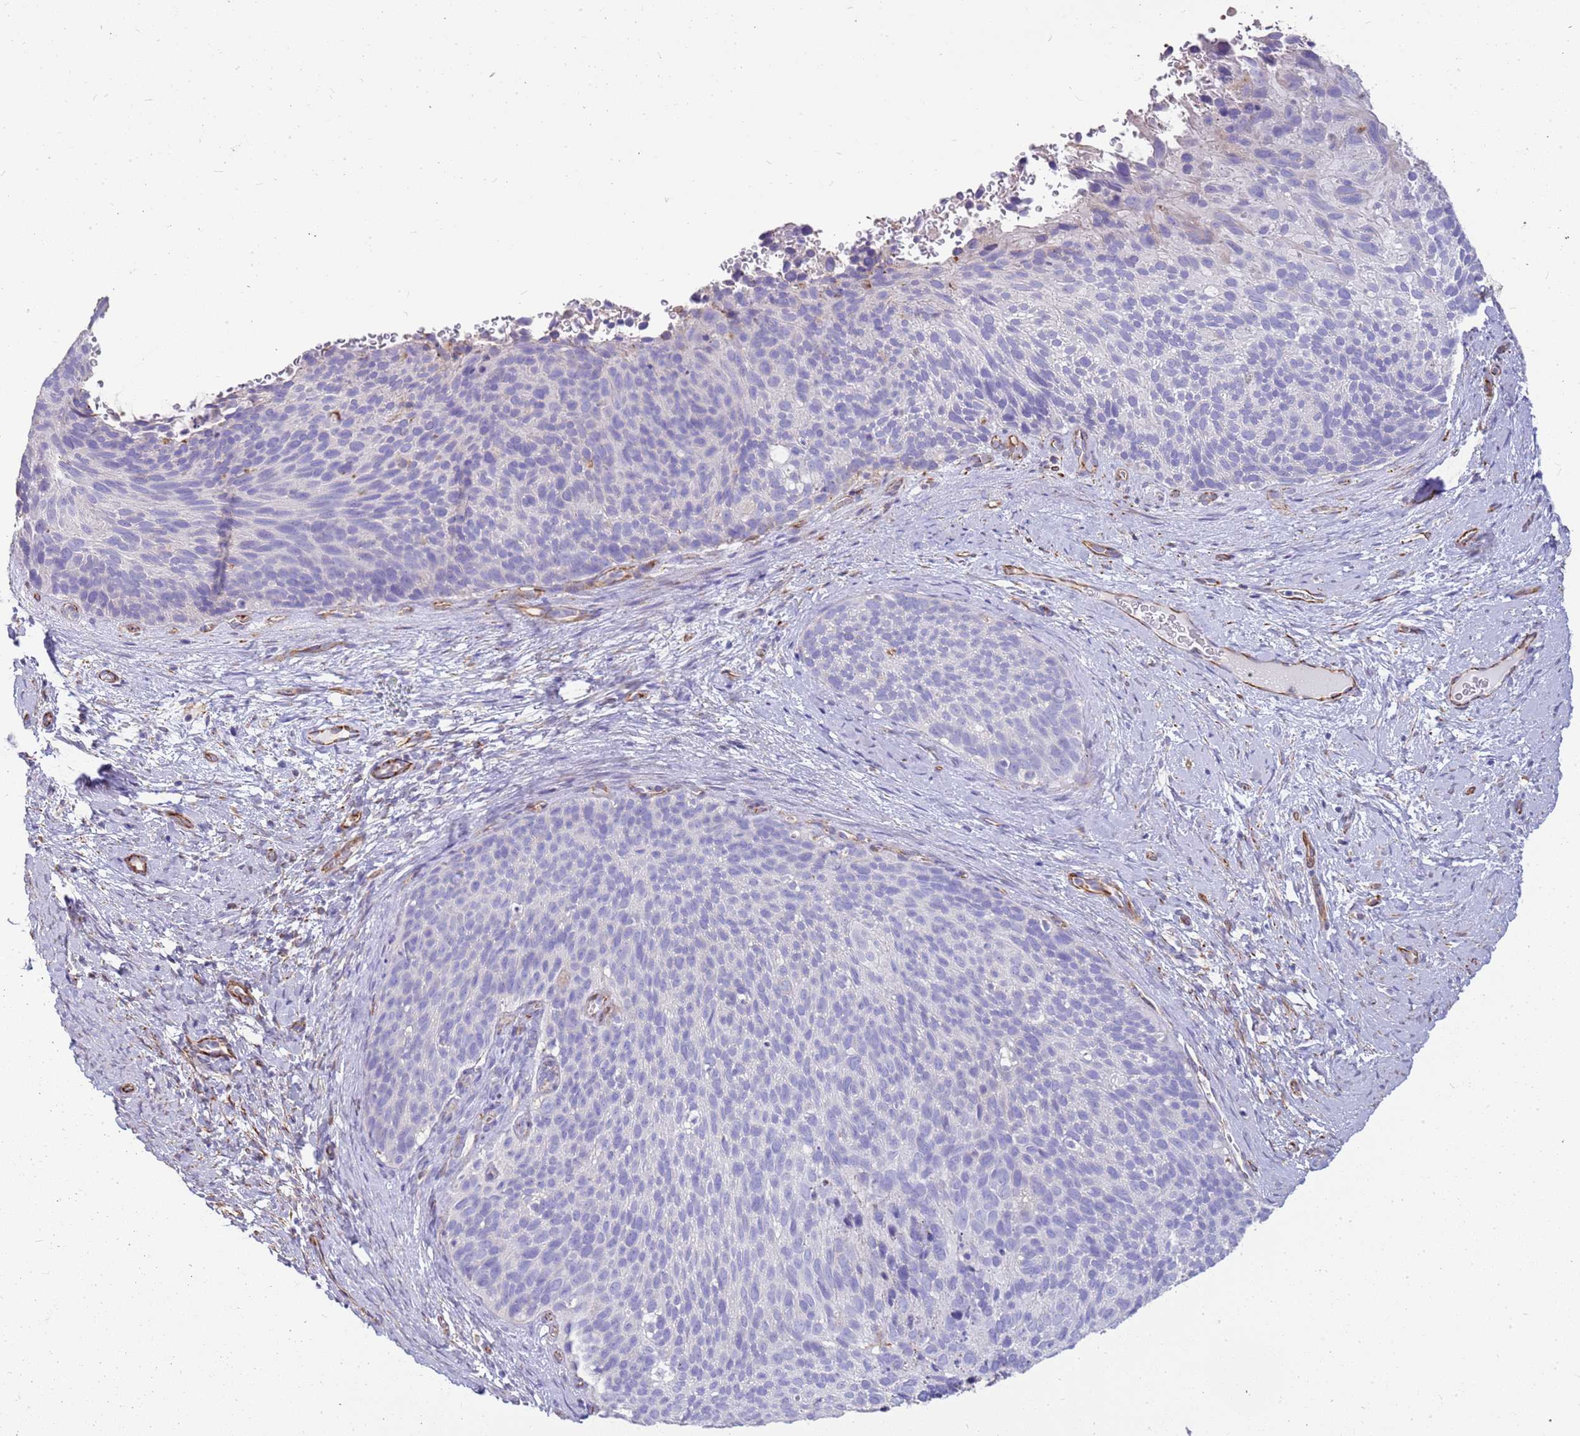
{"staining": {"intensity": "negative", "quantity": "none", "location": "none"}, "tissue": "cervical cancer", "cell_type": "Tumor cells", "image_type": "cancer", "snomed": [{"axis": "morphology", "description": "Squamous cell carcinoma, NOS"}, {"axis": "topography", "description": "Cervix"}], "caption": "Human cervical cancer (squamous cell carcinoma) stained for a protein using immunohistochemistry shows no expression in tumor cells.", "gene": "ZDHHC1", "patient": {"sex": "female", "age": 80}}